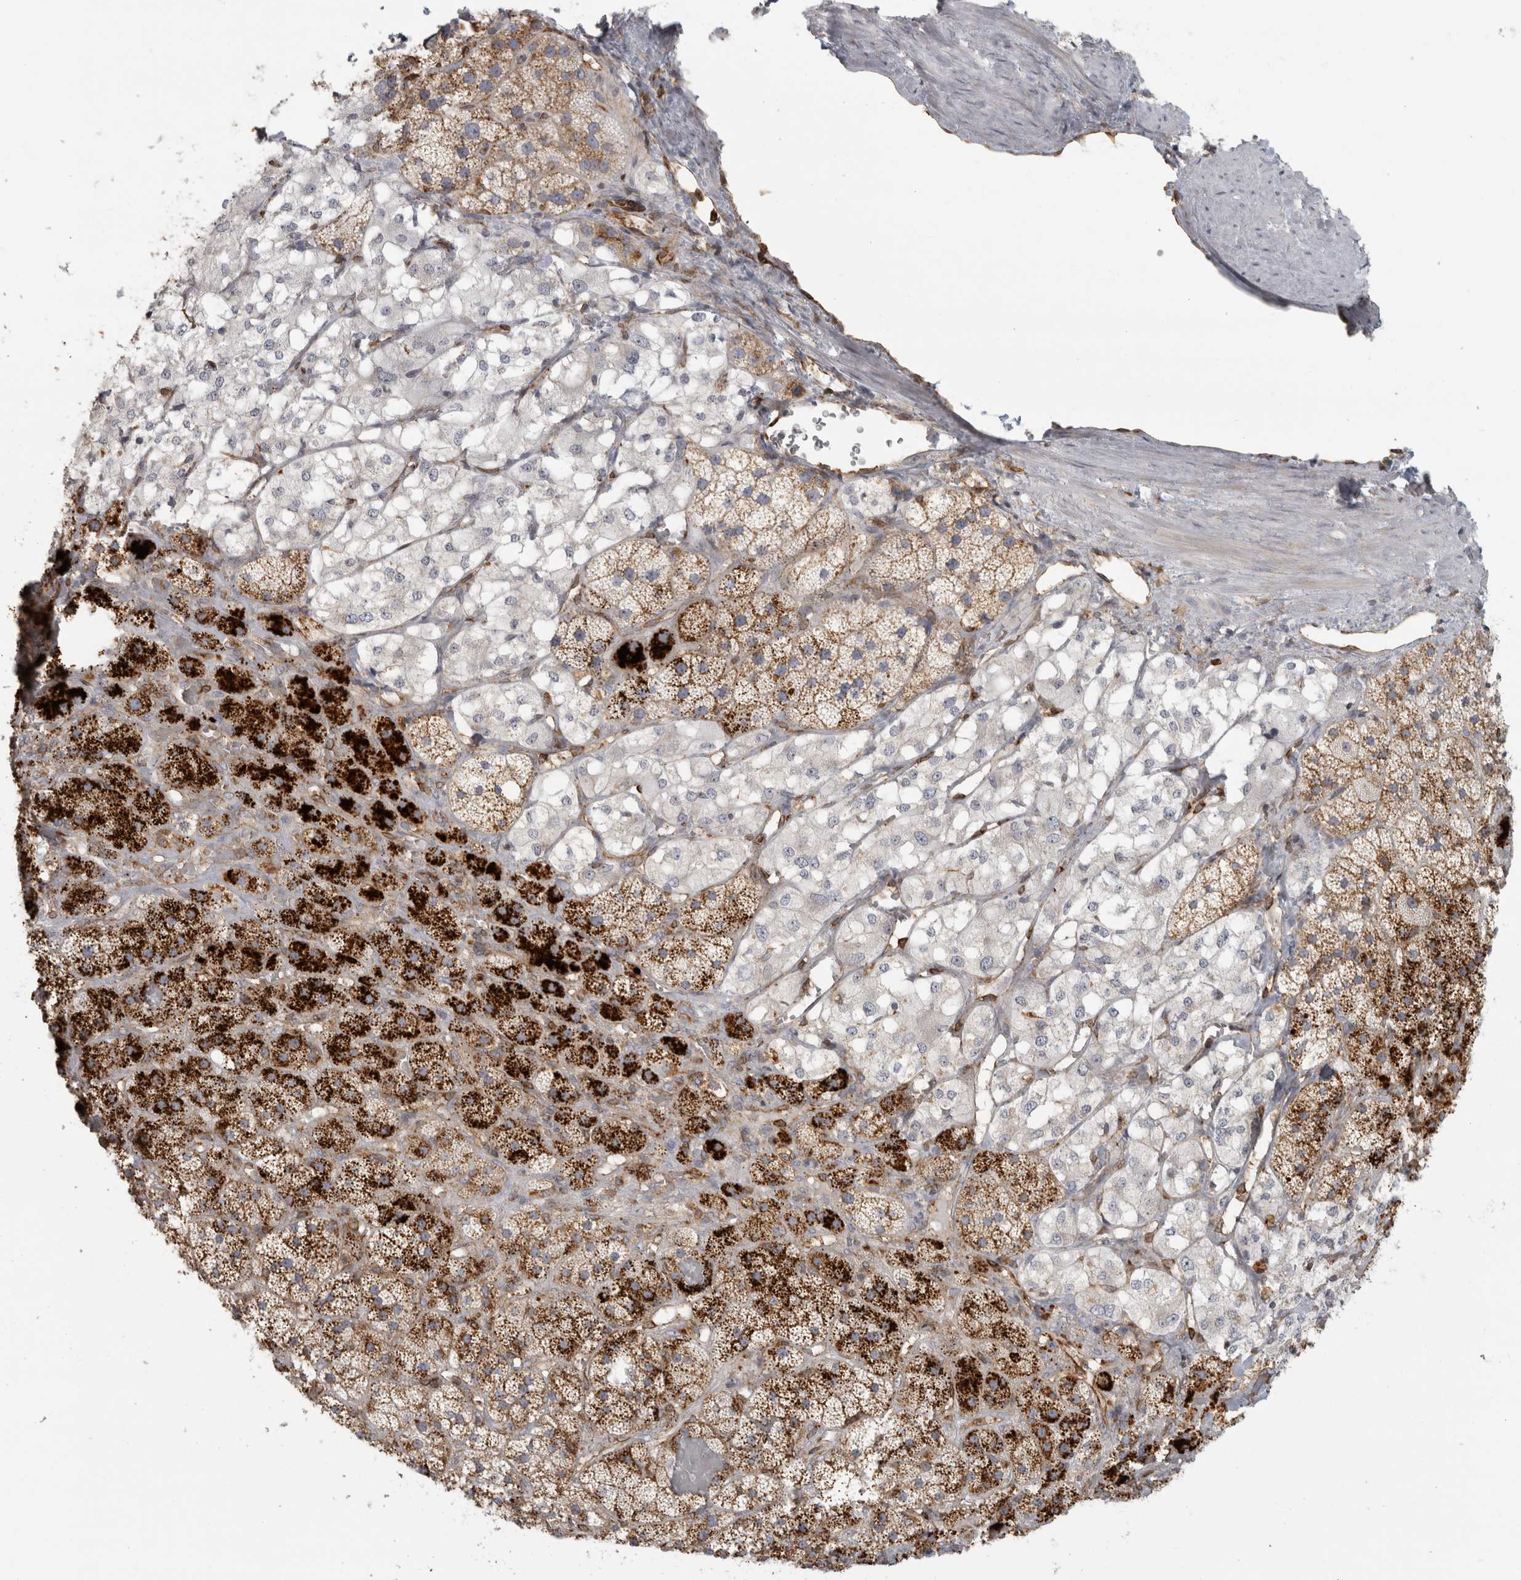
{"staining": {"intensity": "strong", "quantity": "25%-75%", "location": "cytoplasmic/membranous"}, "tissue": "adrenal gland", "cell_type": "Glandular cells", "image_type": "normal", "snomed": [{"axis": "morphology", "description": "Normal tissue, NOS"}, {"axis": "topography", "description": "Adrenal gland"}], "caption": "This is a photomicrograph of IHC staining of unremarkable adrenal gland, which shows strong positivity in the cytoplasmic/membranous of glandular cells.", "gene": "HLA", "patient": {"sex": "male", "age": 57}}